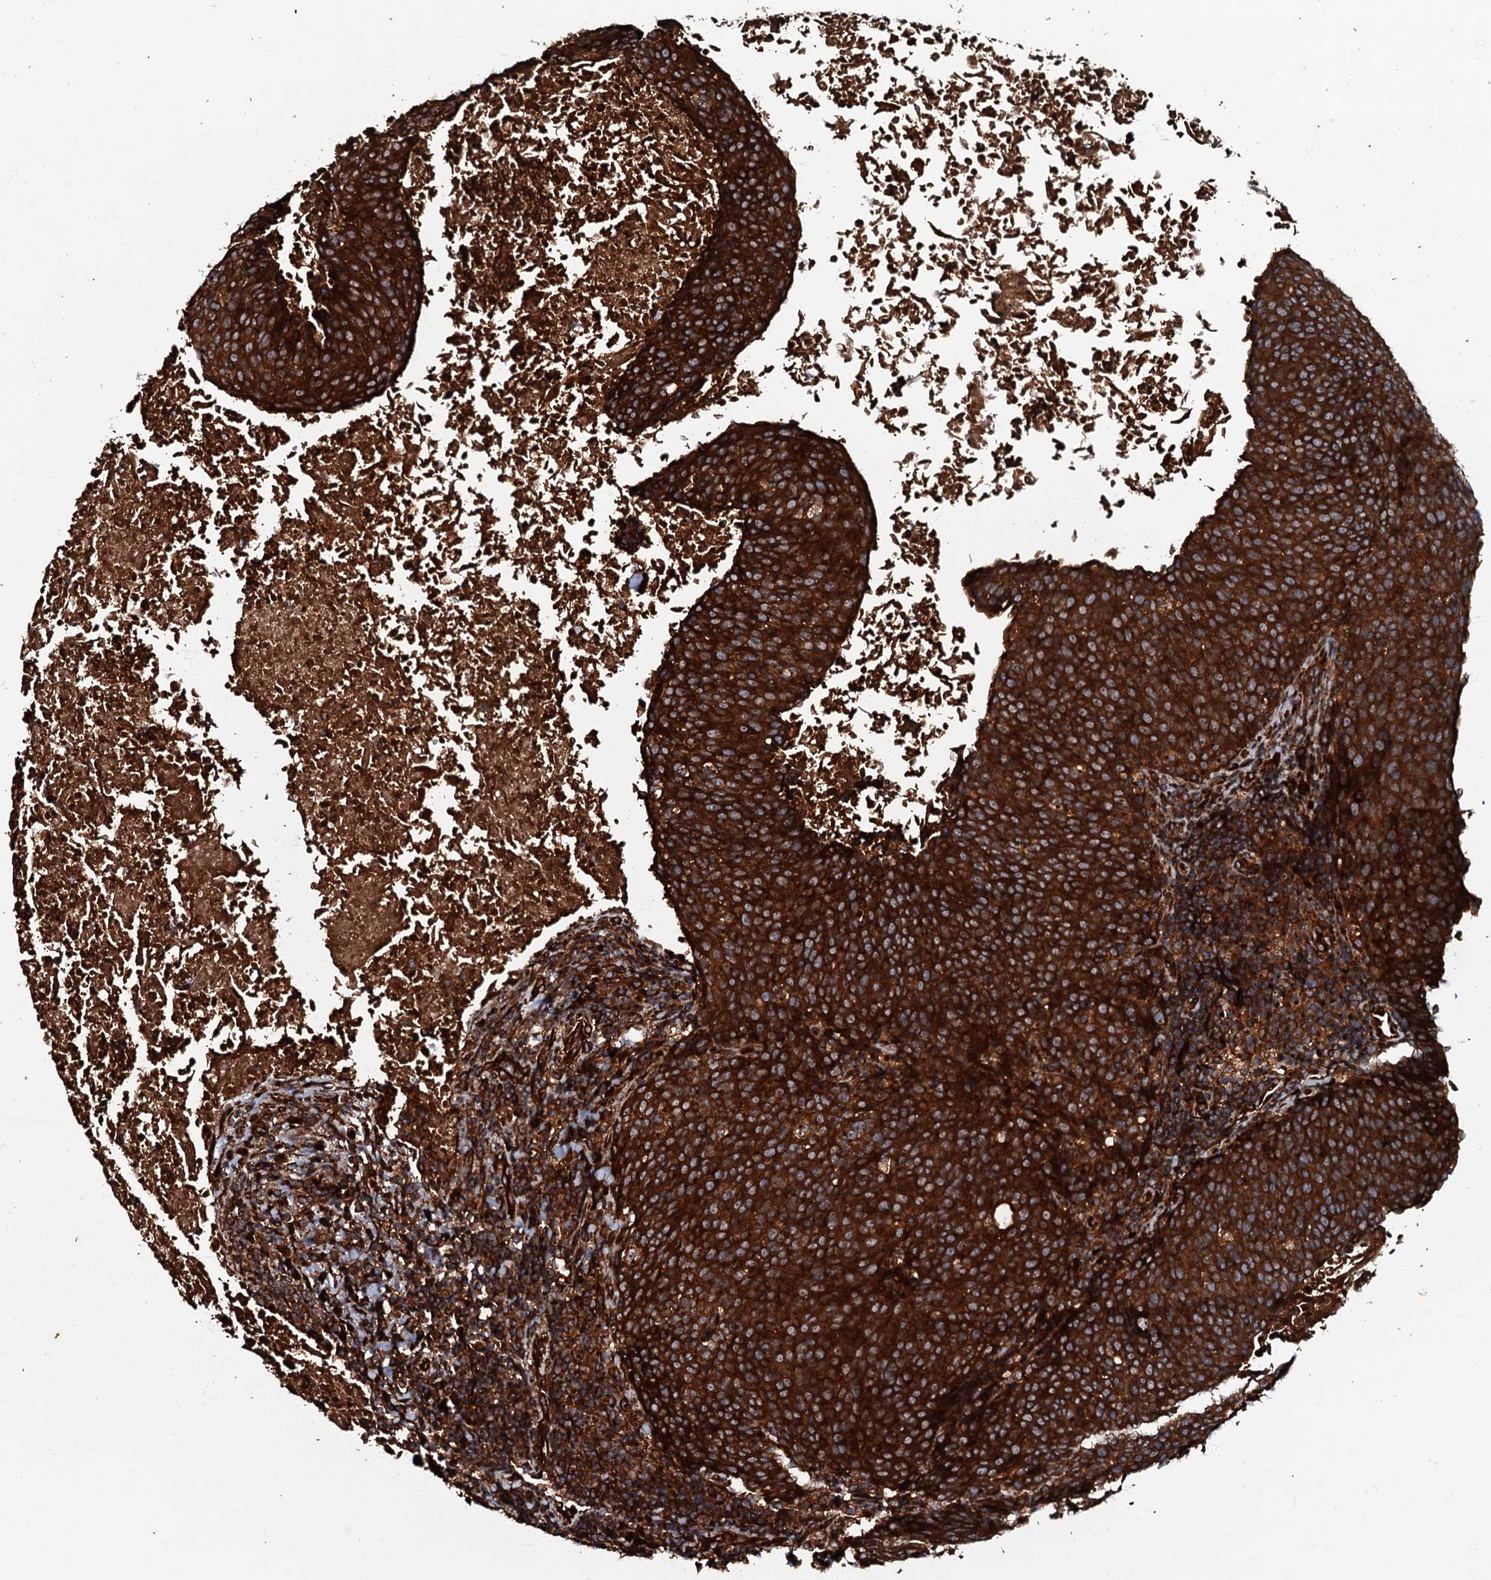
{"staining": {"intensity": "strong", "quantity": ">75%", "location": "cytoplasmic/membranous"}, "tissue": "head and neck cancer", "cell_type": "Tumor cells", "image_type": "cancer", "snomed": [{"axis": "morphology", "description": "Squamous cell carcinoma, NOS"}, {"axis": "morphology", "description": "Squamous cell carcinoma, metastatic, NOS"}, {"axis": "topography", "description": "Lymph node"}, {"axis": "topography", "description": "Head-Neck"}], "caption": "A brown stain shows strong cytoplasmic/membranous staining of a protein in human head and neck cancer tumor cells. (Brightfield microscopy of DAB IHC at high magnification).", "gene": "BLOC1S6", "patient": {"sex": "male", "age": 62}}